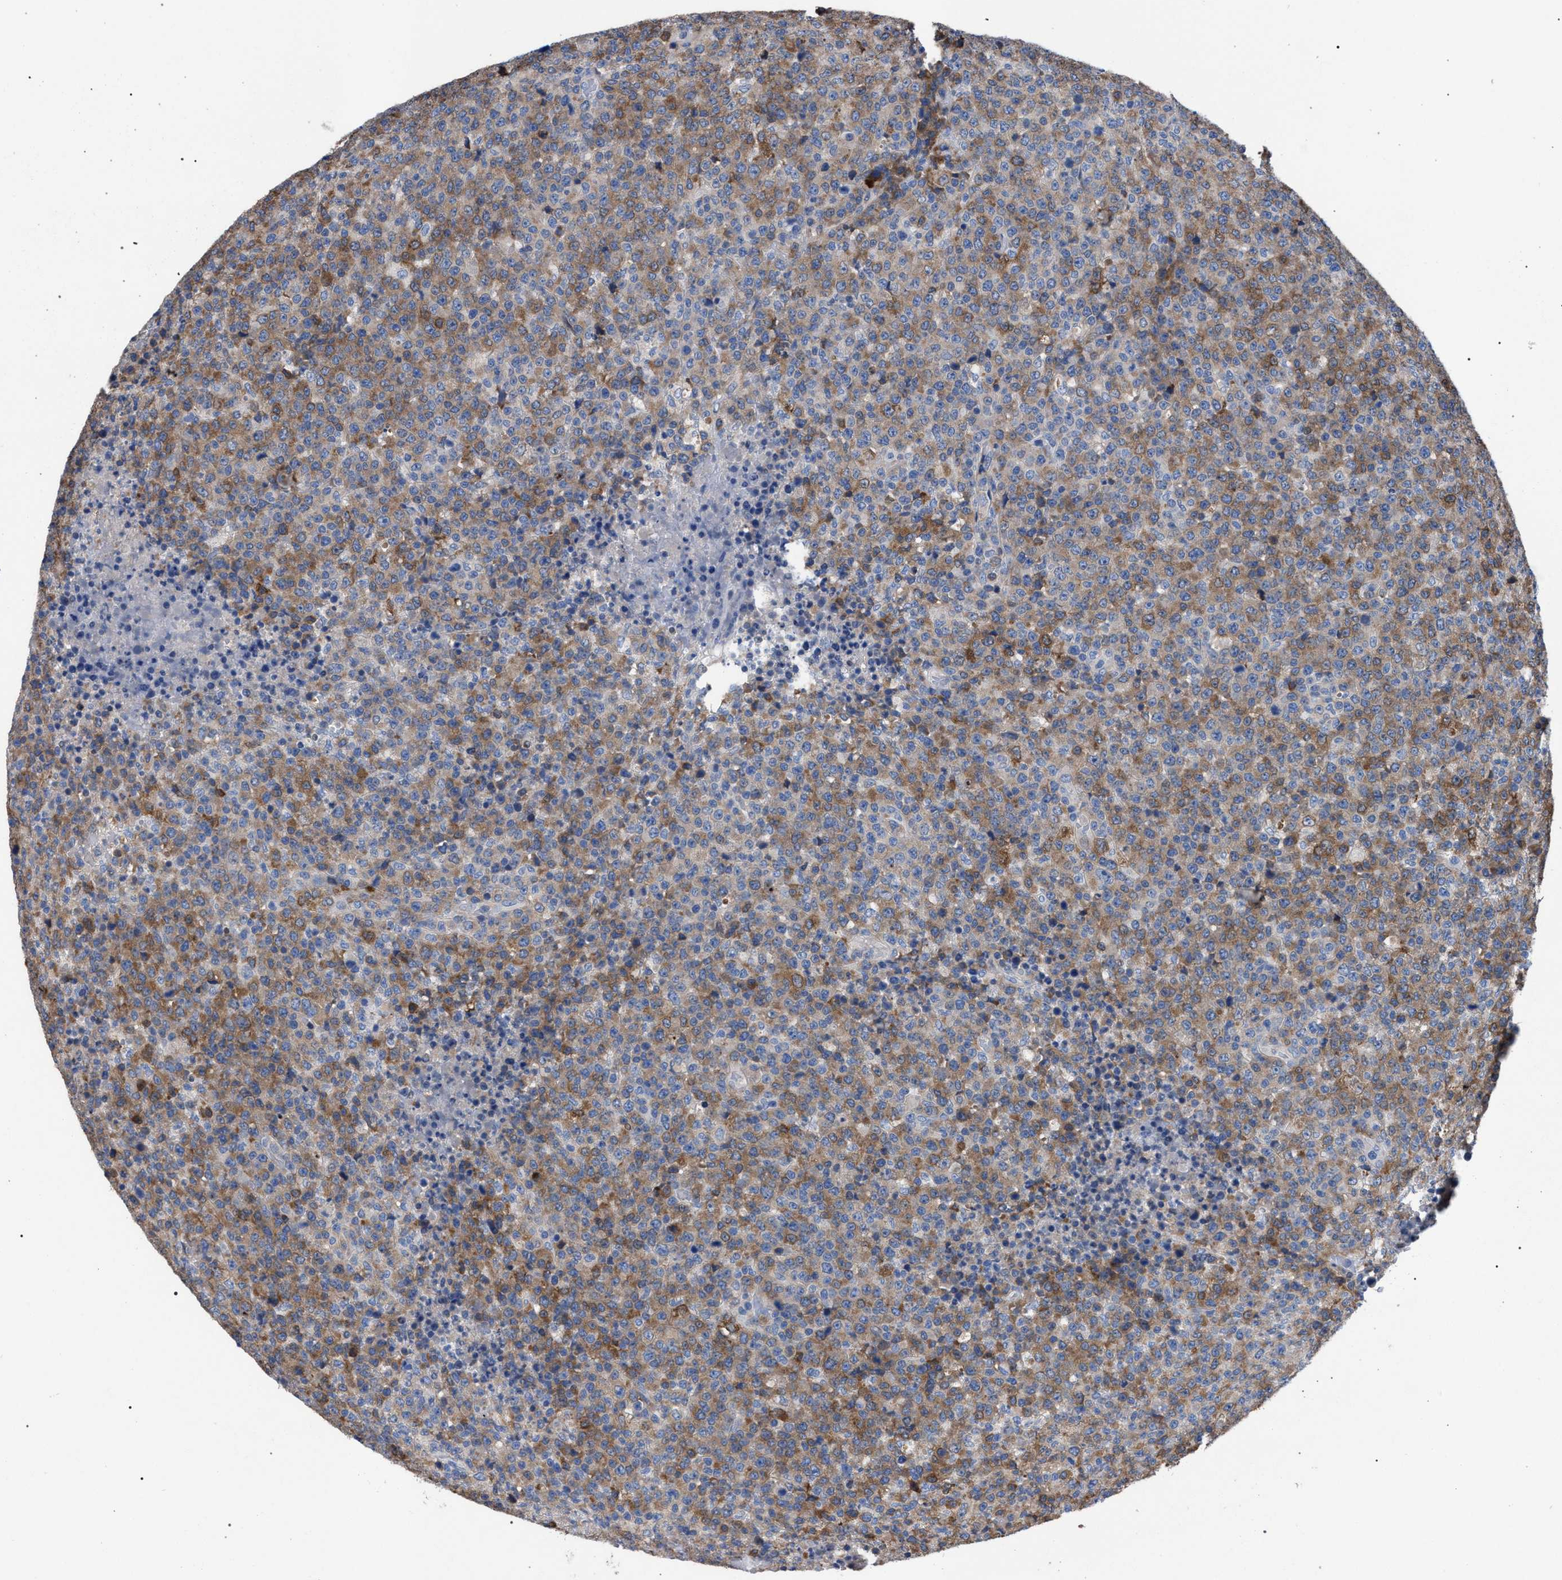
{"staining": {"intensity": "moderate", "quantity": ">75%", "location": "cytoplasmic/membranous"}, "tissue": "lymphoma", "cell_type": "Tumor cells", "image_type": "cancer", "snomed": [{"axis": "morphology", "description": "Malignant lymphoma, non-Hodgkin's type, High grade"}, {"axis": "topography", "description": "Lymph node"}], "caption": "Immunohistochemical staining of lymphoma demonstrates medium levels of moderate cytoplasmic/membranous protein positivity in approximately >75% of tumor cells.", "gene": "CRYZ", "patient": {"sex": "male", "age": 13}}